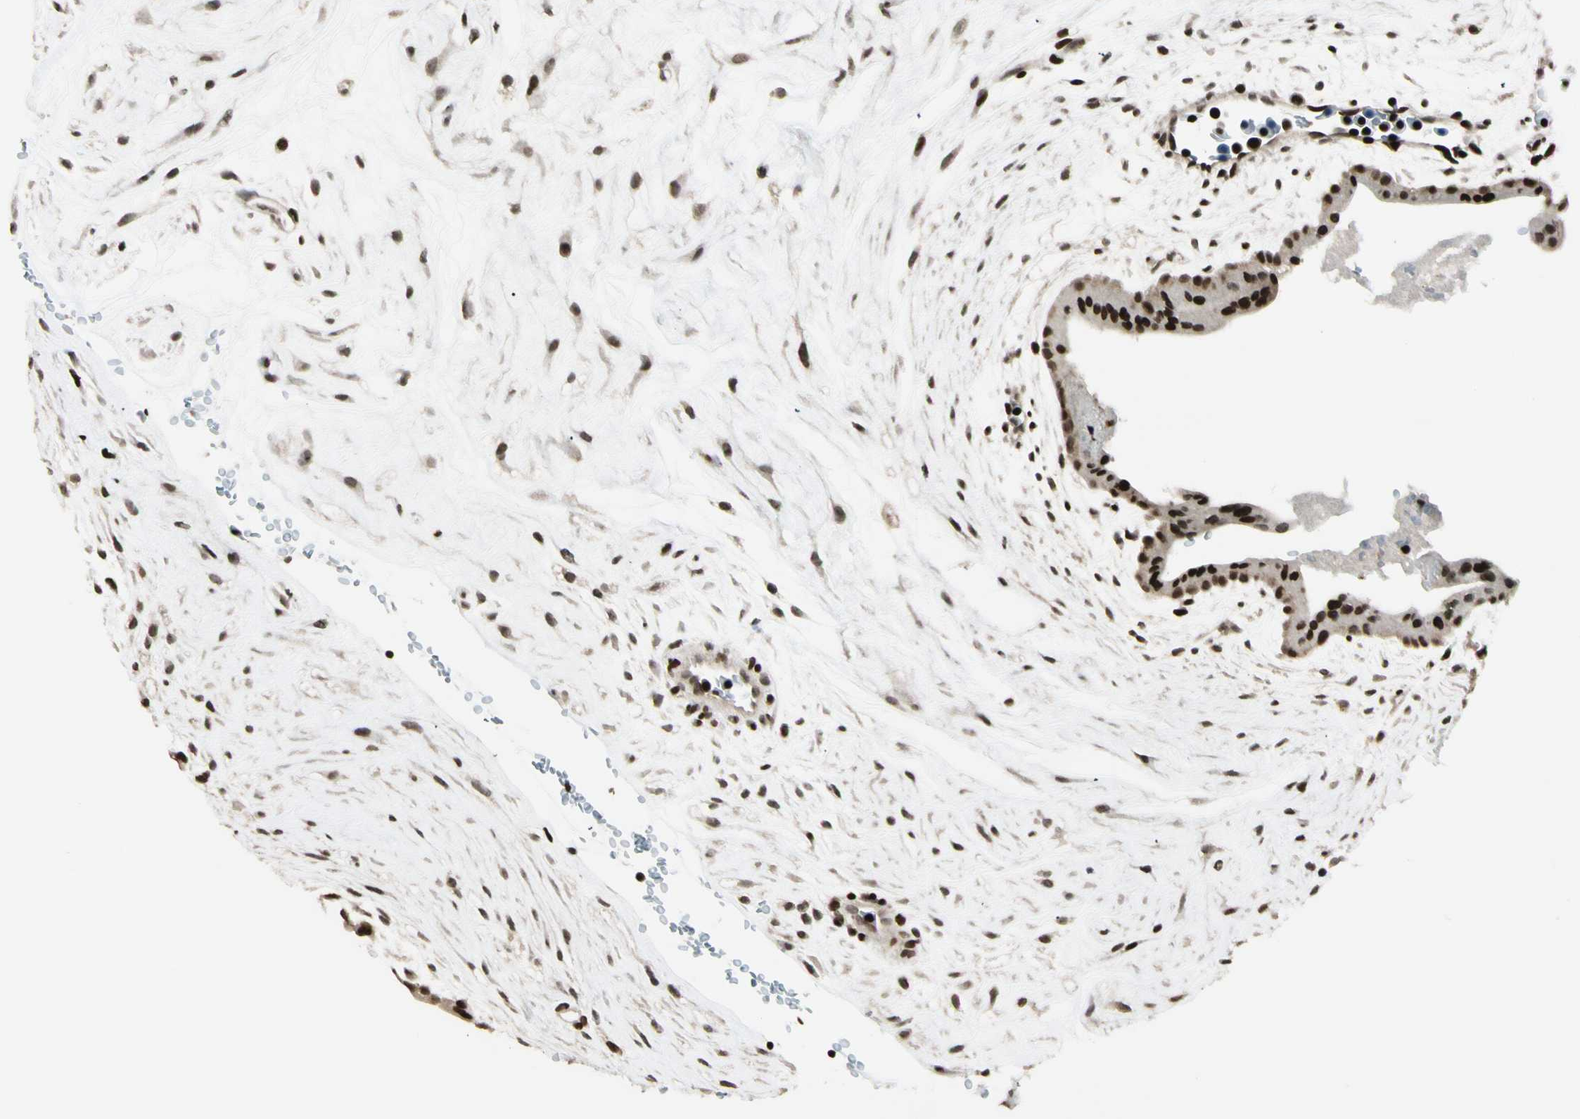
{"staining": {"intensity": "moderate", "quantity": ">75%", "location": "nuclear"}, "tissue": "placenta", "cell_type": "Decidual cells", "image_type": "normal", "snomed": [{"axis": "morphology", "description": "Normal tissue, NOS"}, {"axis": "topography", "description": "Placenta"}], "caption": "Immunohistochemistry (IHC) histopathology image of benign placenta: placenta stained using immunohistochemistry (IHC) shows medium levels of moderate protein expression localized specifically in the nuclear of decidual cells, appearing as a nuclear brown color.", "gene": "TSHZ3", "patient": {"sex": "female", "age": 35}}